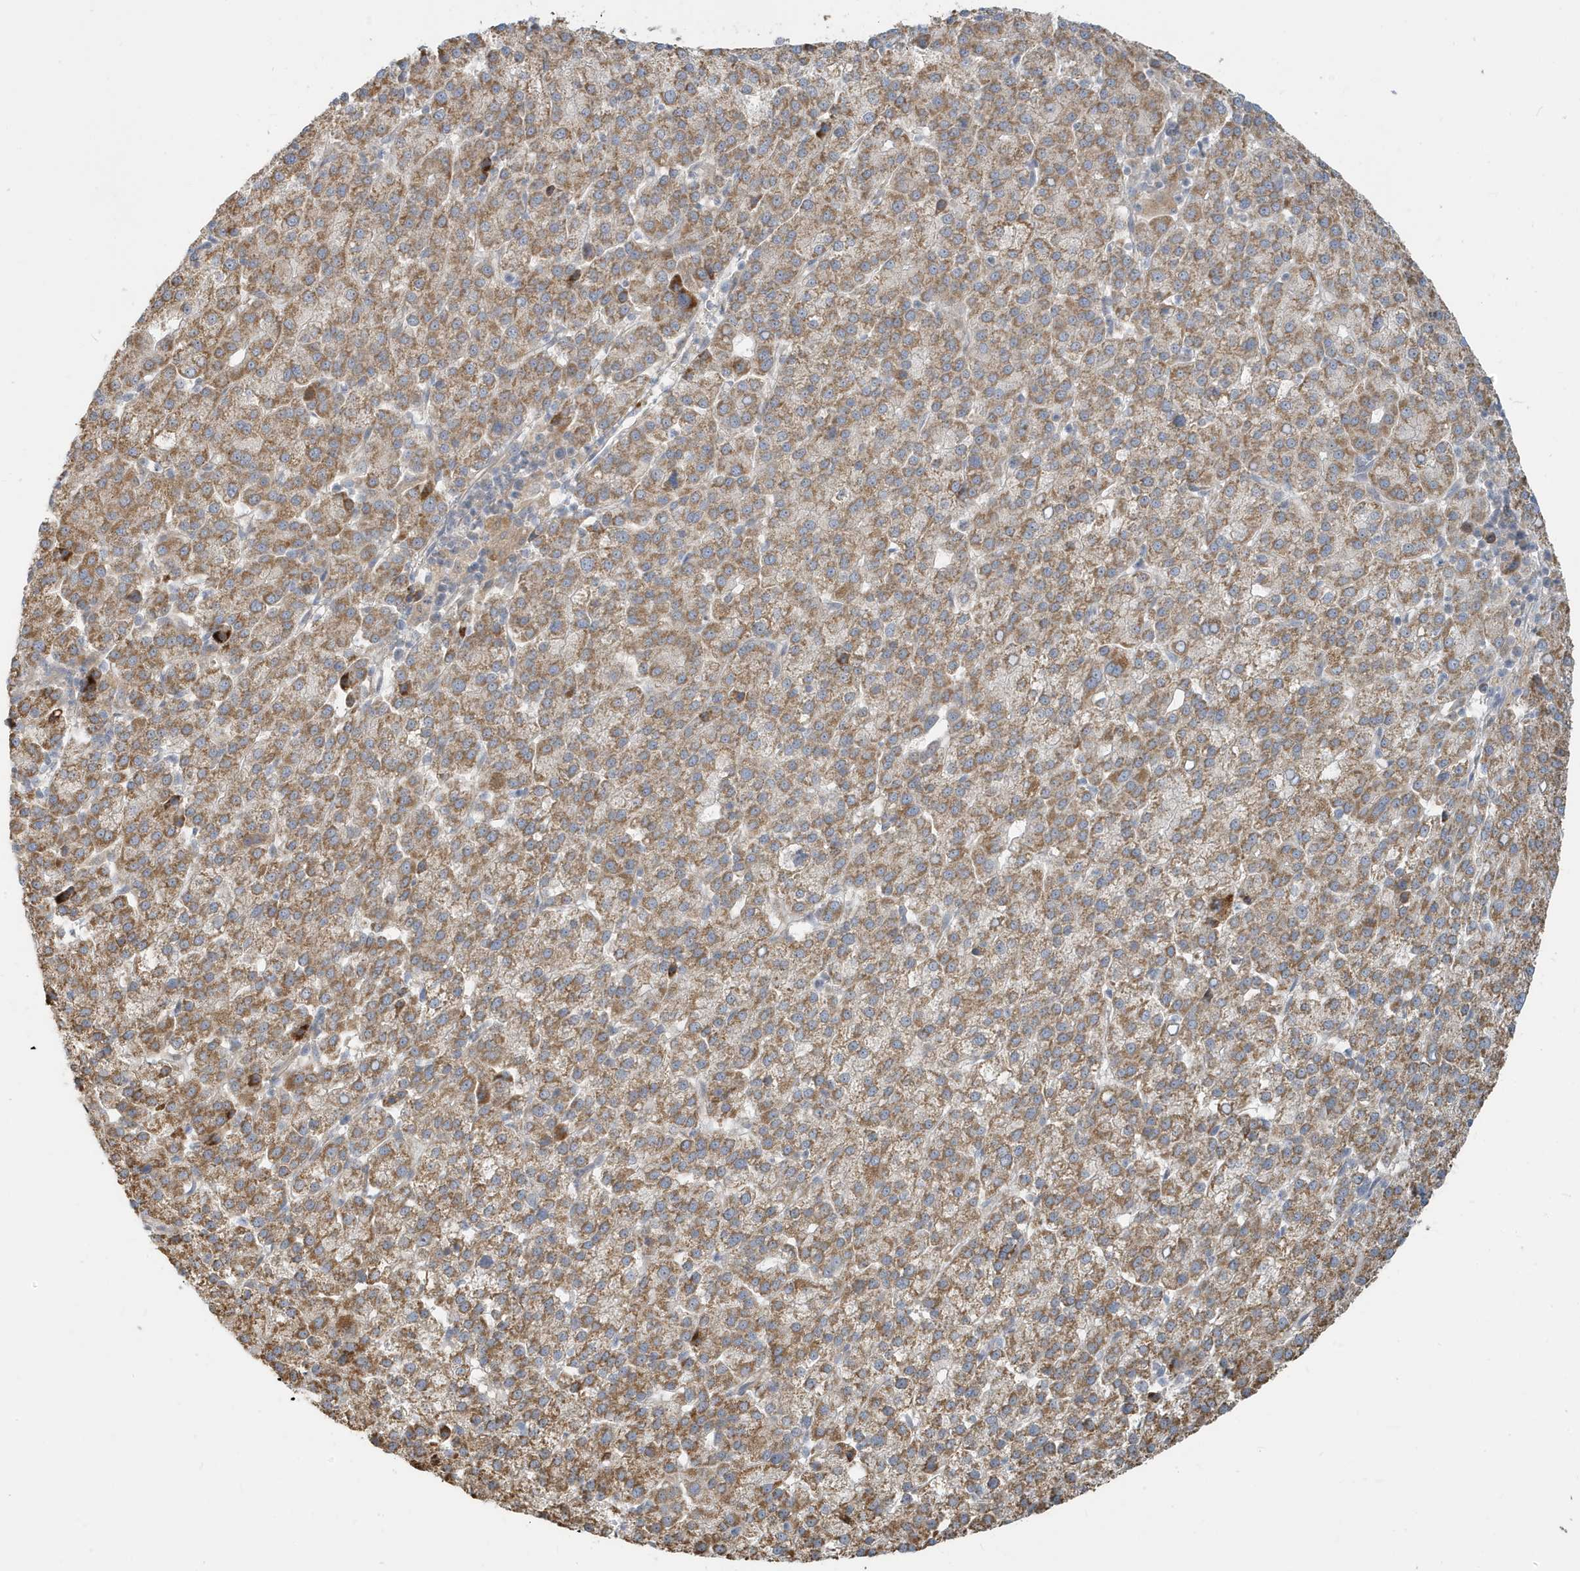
{"staining": {"intensity": "moderate", "quantity": ">75%", "location": "cytoplasmic/membranous"}, "tissue": "liver cancer", "cell_type": "Tumor cells", "image_type": "cancer", "snomed": [{"axis": "morphology", "description": "Carcinoma, Hepatocellular, NOS"}, {"axis": "topography", "description": "Liver"}], "caption": "Immunohistochemistry (IHC) histopathology image of human liver hepatocellular carcinoma stained for a protein (brown), which reveals medium levels of moderate cytoplasmic/membranous expression in about >75% of tumor cells.", "gene": "MCOLN1", "patient": {"sex": "female", "age": 58}}